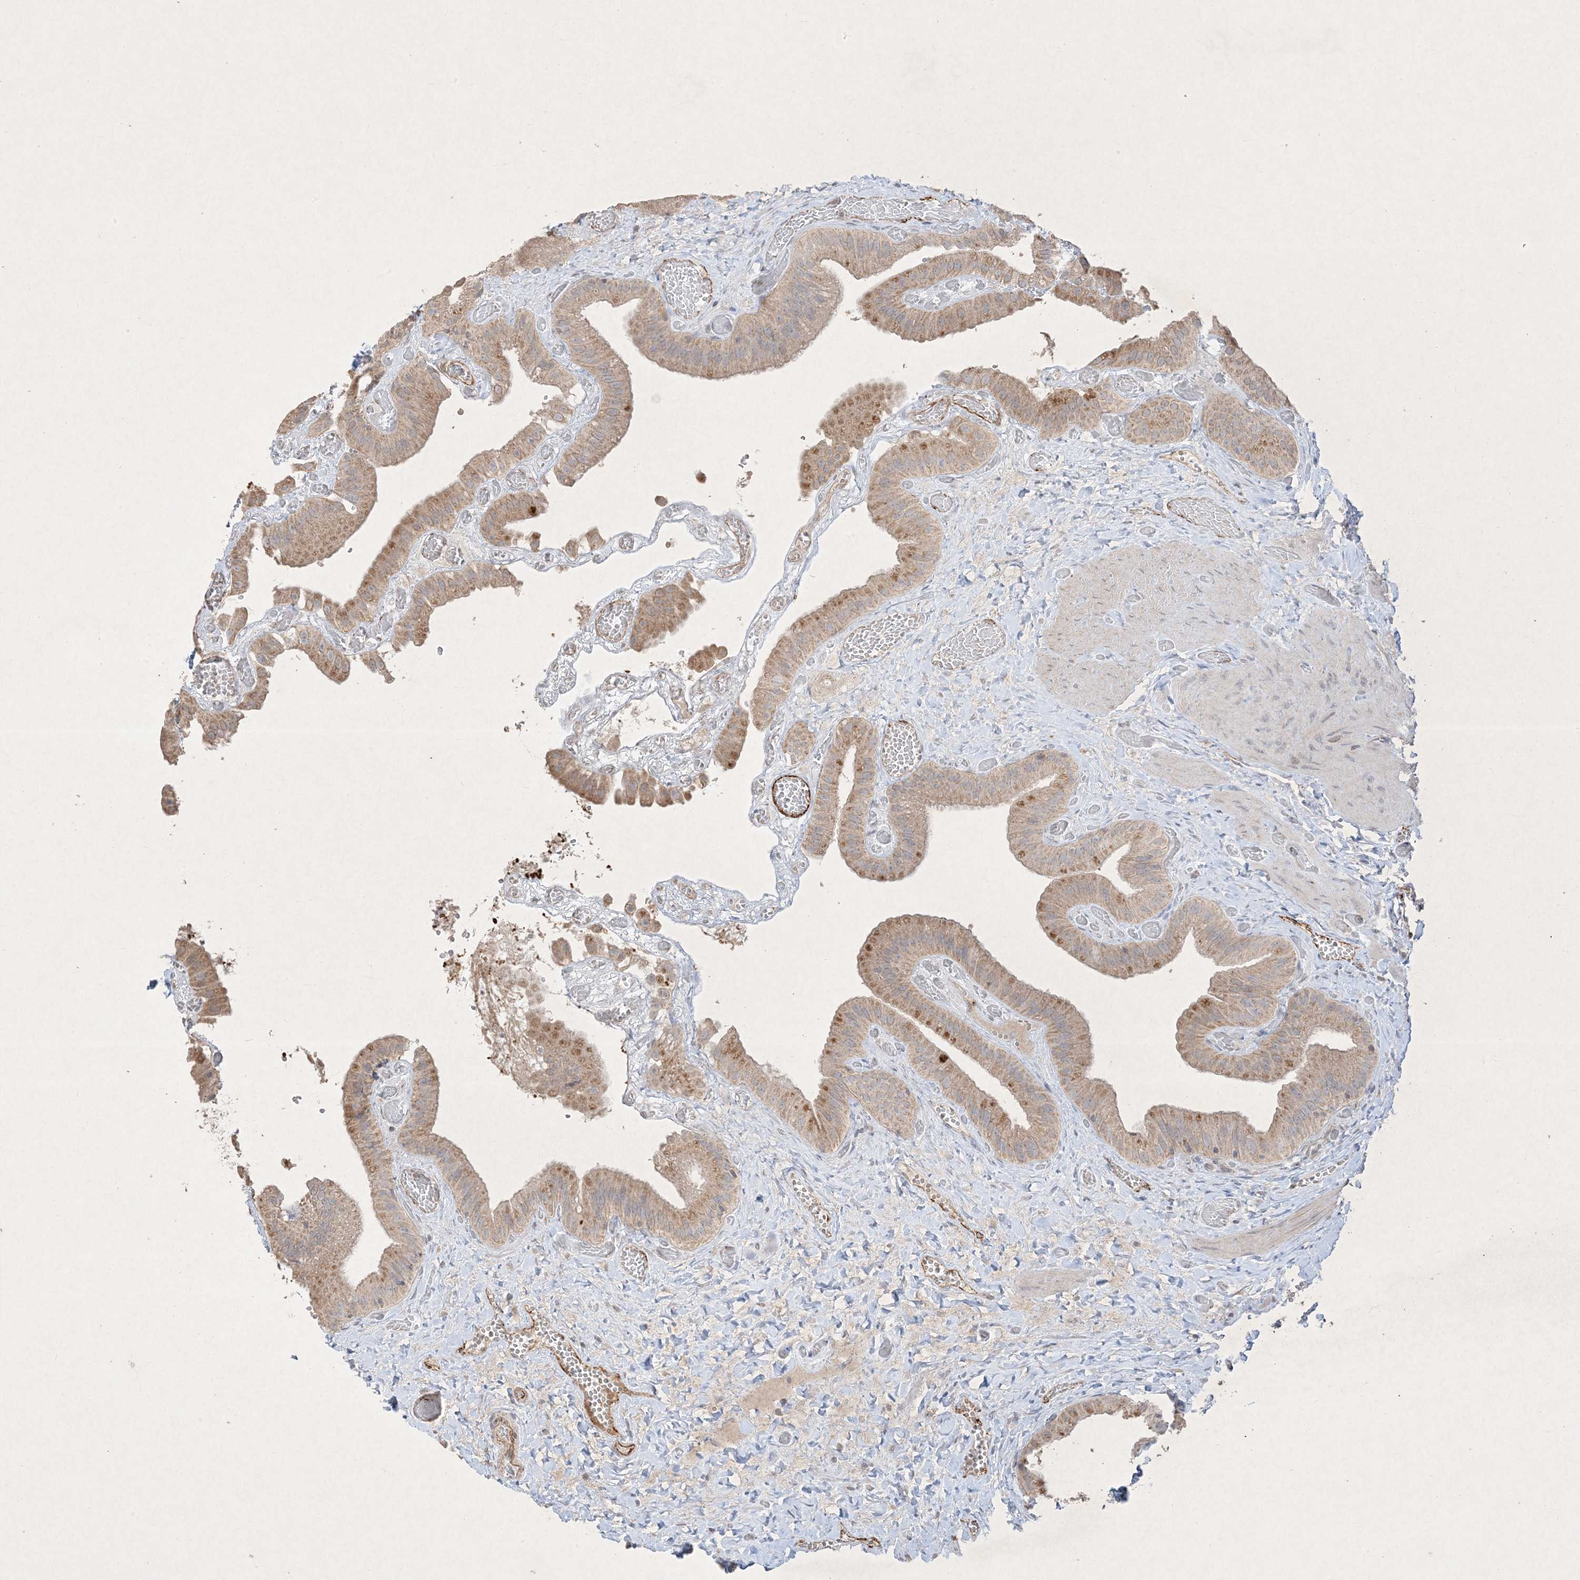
{"staining": {"intensity": "moderate", "quantity": ">75%", "location": "cytoplasmic/membranous"}, "tissue": "gallbladder", "cell_type": "Glandular cells", "image_type": "normal", "snomed": [{"axis": "morphology", "description": "Normal tissue, NOS"}, {"axis": "topography", "description": "Gallbladder"}], "caption": "The immunohistochemical stain highlights moderate cytoplasmic/membranous expression in glandular cells of normal gallbladder.", "gene": "PRSS36", "patient": {"sex": "female", "age": 64}}